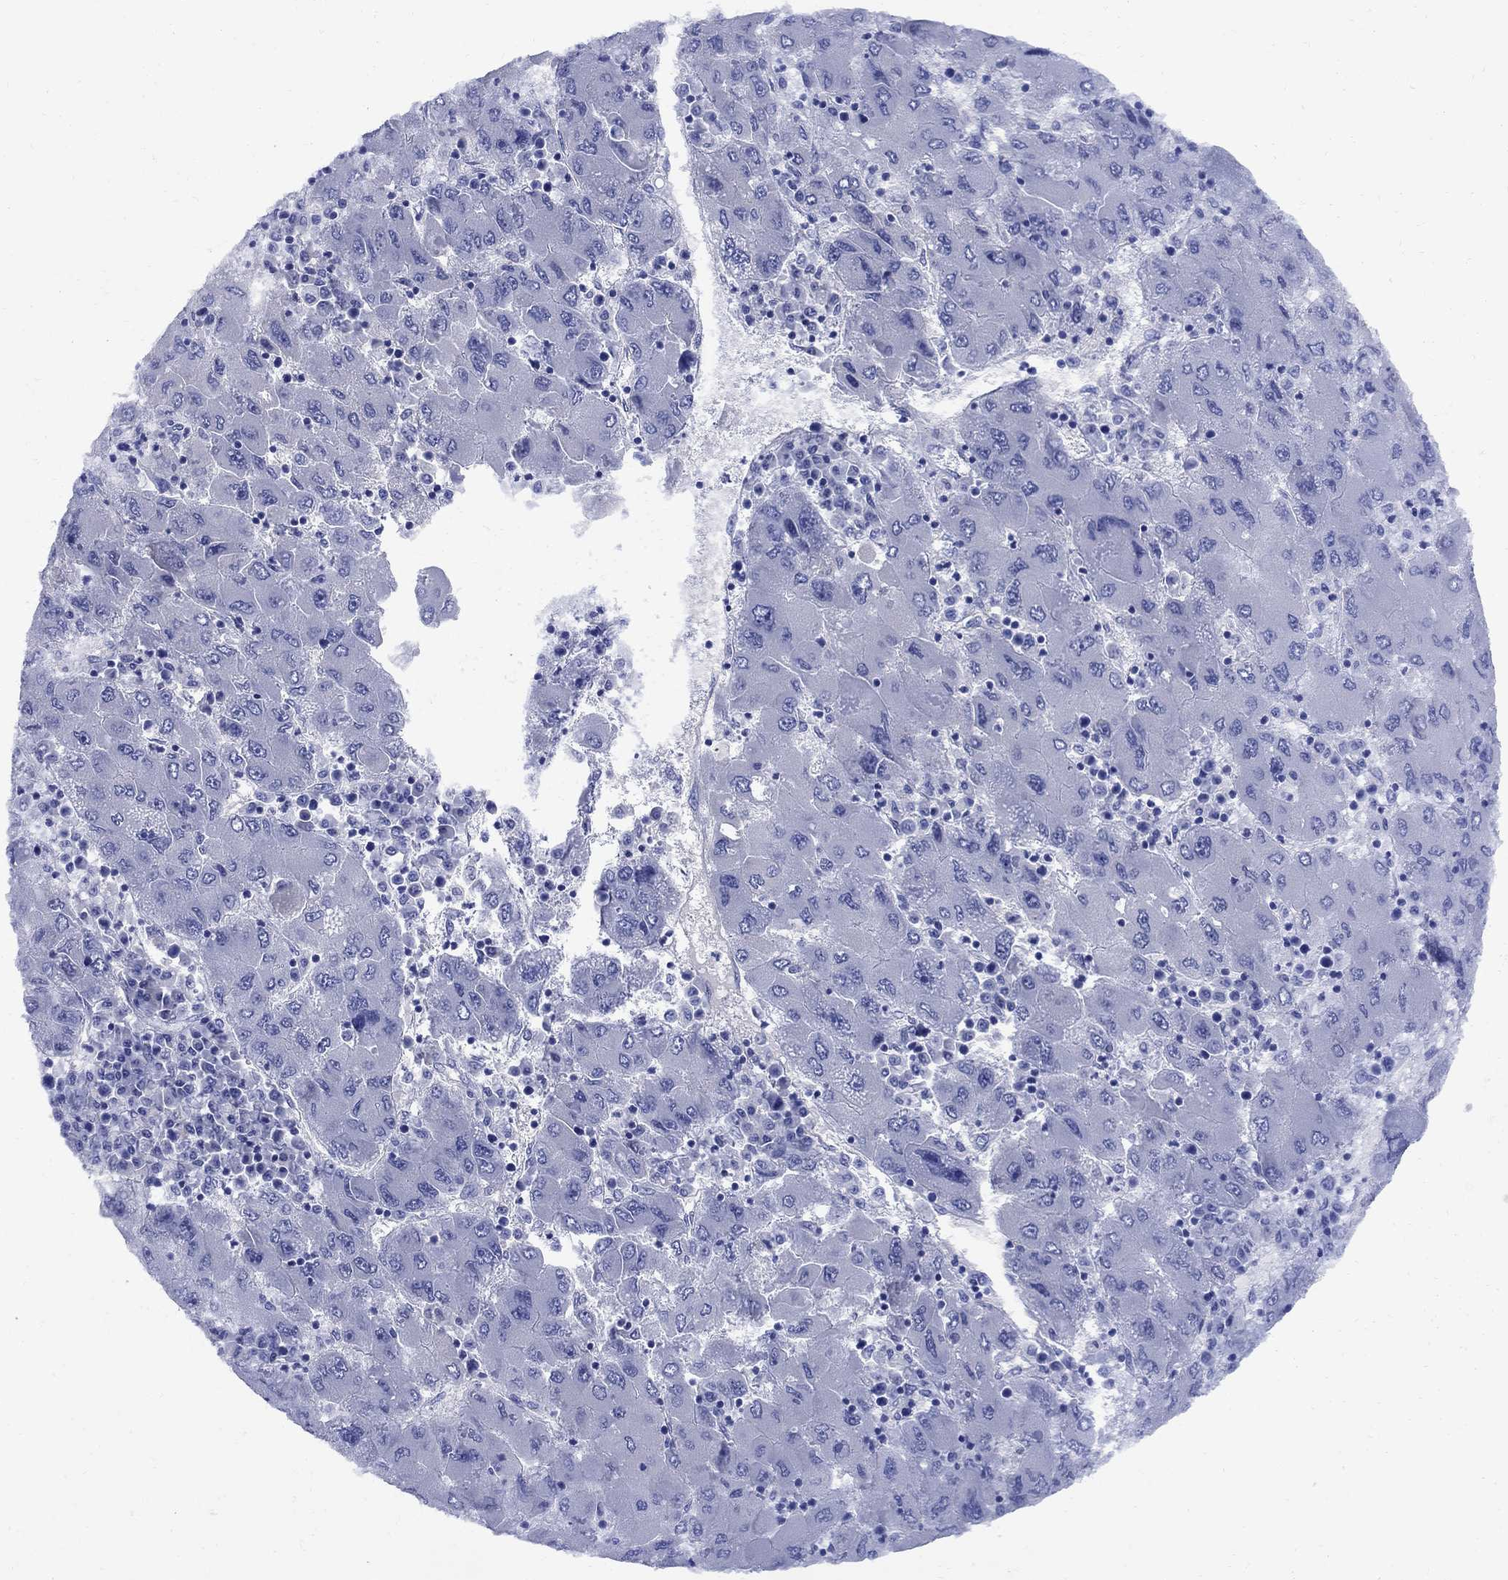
{"staining": {"intensity": "negative", "quantity": "none", "location": "none"}, "tissue": "liver cancer", "cell_type": "Tumor cells", "image_type": "cancer", "snomed": [{"axis": "morphology", "description": "Carcinoma, Hepatocellular, NOS"}, {"axis": "topography", "description": "Liver"}], "caption": "Immunohistochemistry image of neoplastic tissue: liver hepatocellular carcinoma stained with DAB (3,3'-diaminobenzidine) reveals no significant protein staining in tumor cells. The staining was performed using DAB to visualize the protein expression in brown, while the nuclei were stained in blue with hematoxylin (Magnification: 20x).", "gene": "SMCP", "patient": {"sex": "male", "age": 75}}